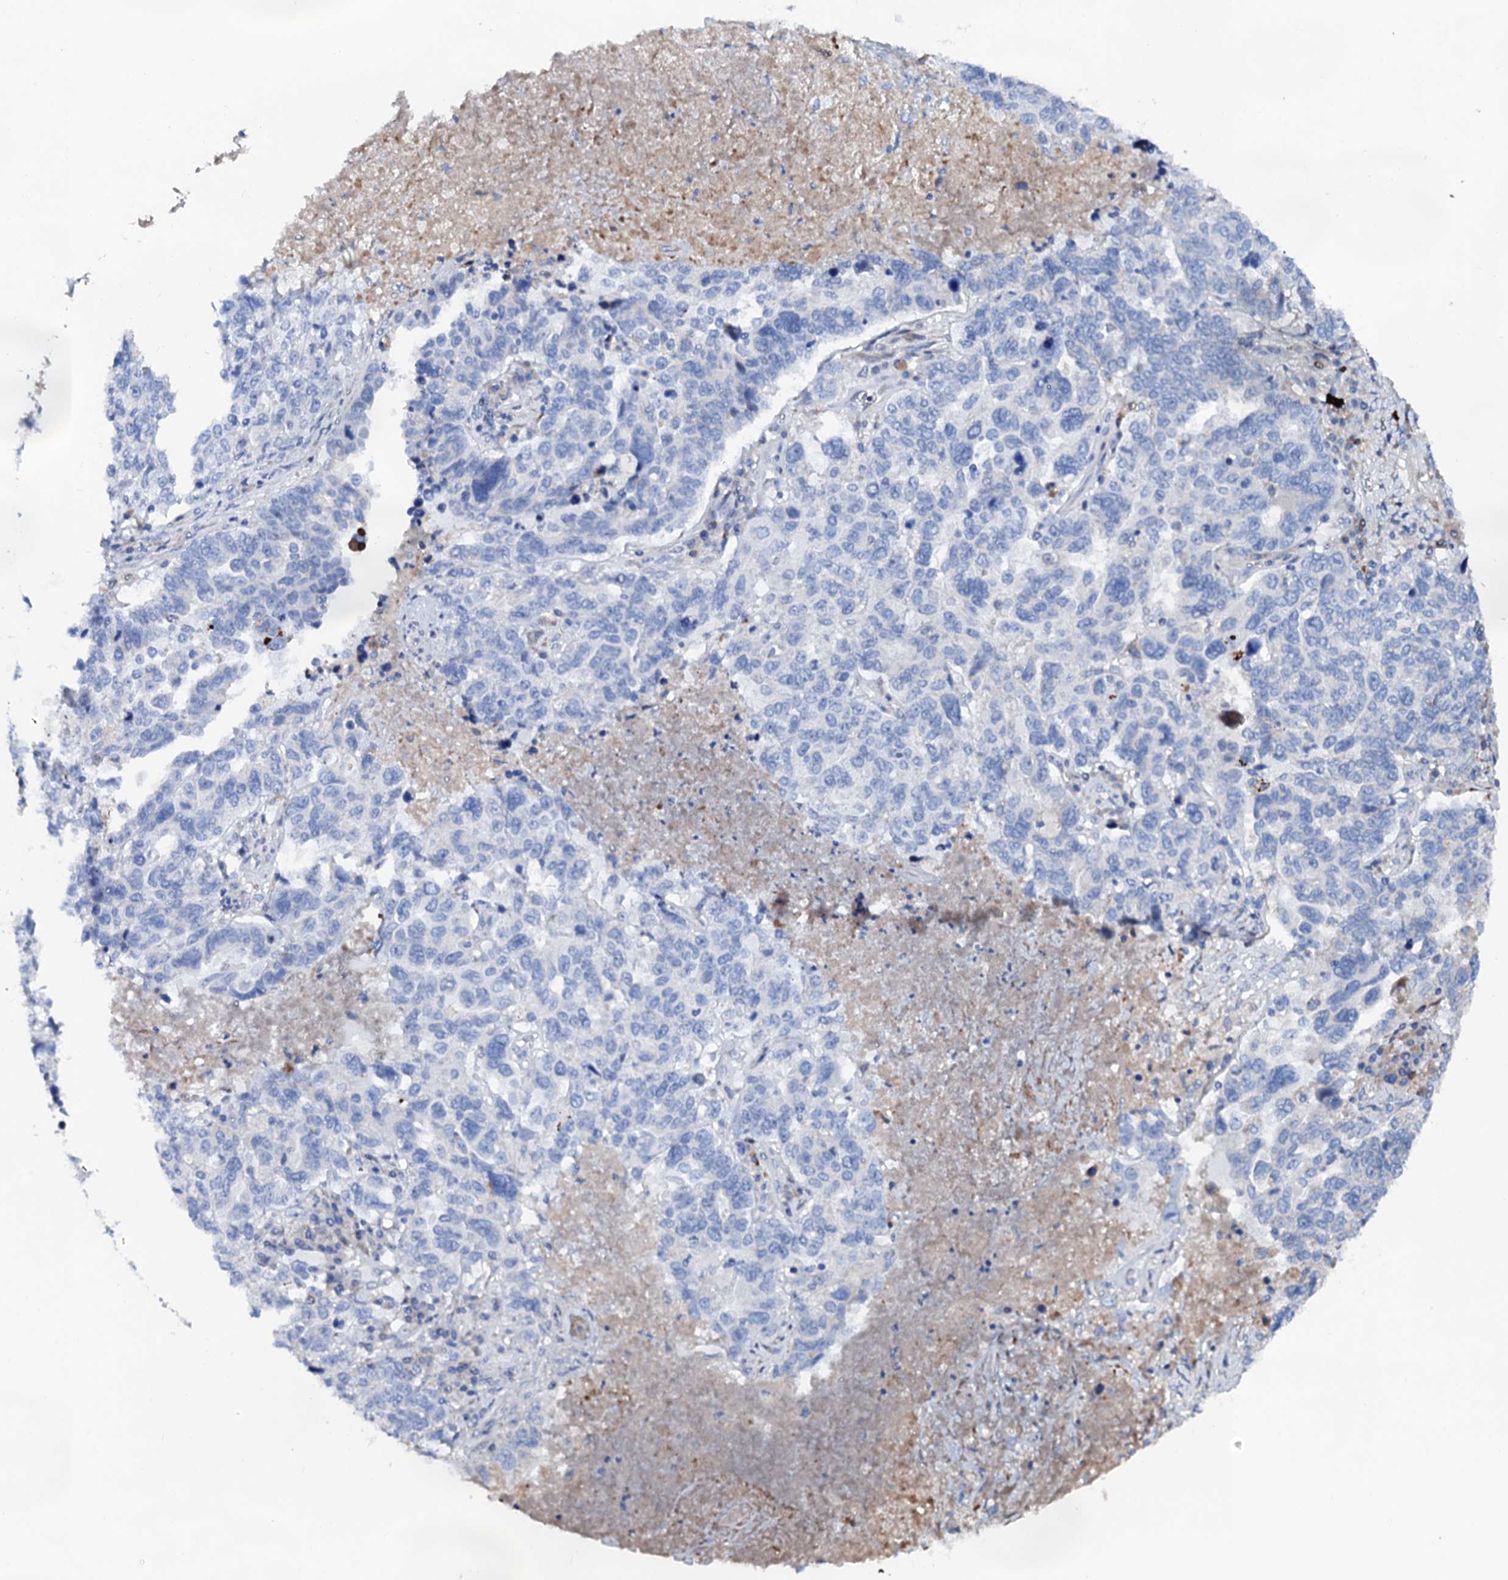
{"staining": {"intensity": "negative", "quantity": "none", "location": "none"}, "tissue": "ovarian cancer", "cell_type": "Tumor cells", "image_type": "cancer", "snomed": [{"axis": "morphology", "description": "Carcinoma, endometroid"}, {"axis": "topography", "description": "Ovary"}], "caption": "Immunohistochemical staining of human endometroid carcinoma (ovarian) demonstrates no significant expression in tumor cells.", "gene": "SLC10A7", "patient": {"sex": "female", "age": 62}}